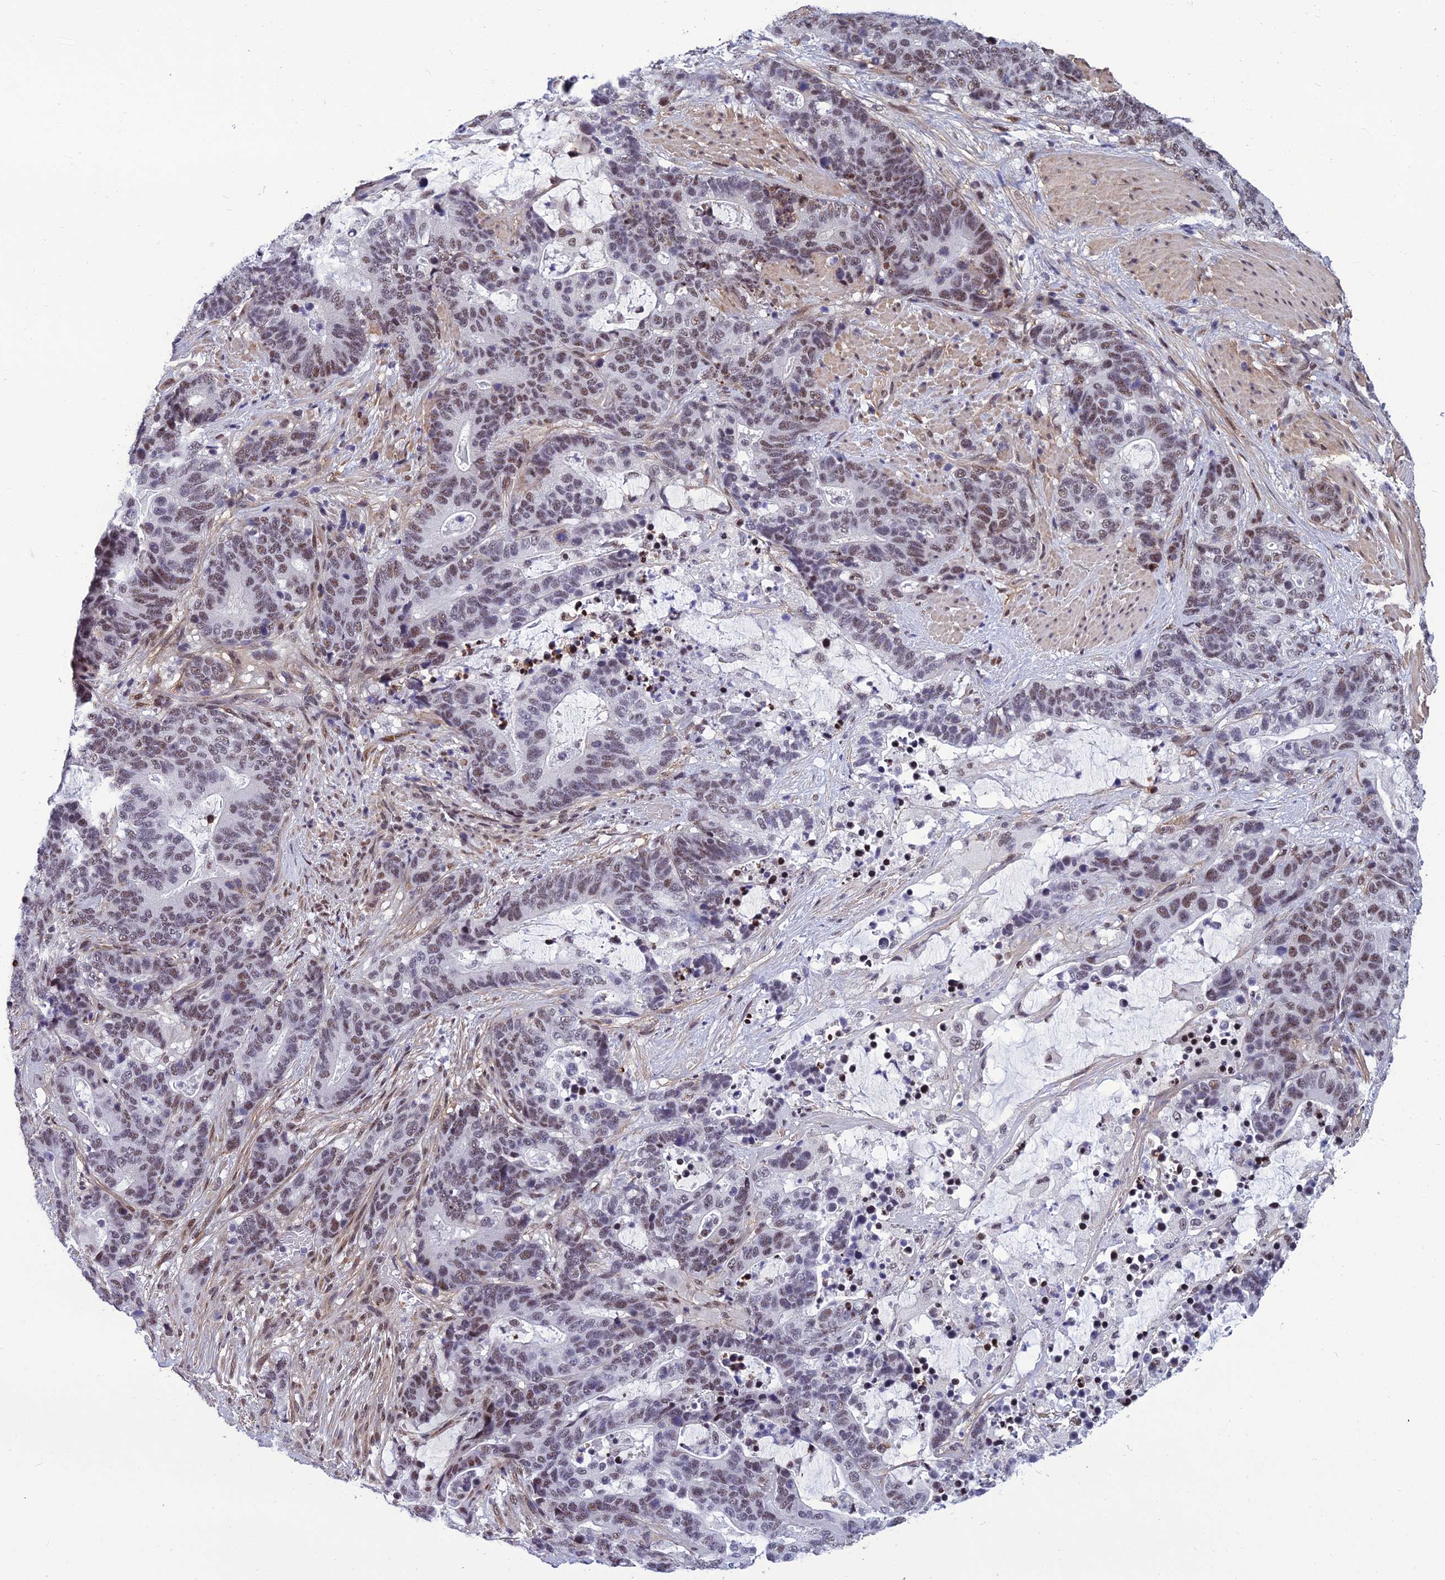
{"staining": {"intensity": "moderate", "quantity": "25%-75%", "location": "nuclear"}, "tissue": "stomach cancer", "cell_type": "Tumor cells", "image_type": "cancer", "snomed": [{"axis": "morphology", "description": "Adenocarcinoma, NOS"}, {"axis": "topography", "description": "Stomach"}], "caption": "About 25%-75% of tumor cells in human stomach cancer (adenocarcinoma) reveal moderate nuclear protein positivity as visualized by brown immunohistochemical staining.", "gene": "RSRC1", "patient": {"sex": "female", "age": 76}}